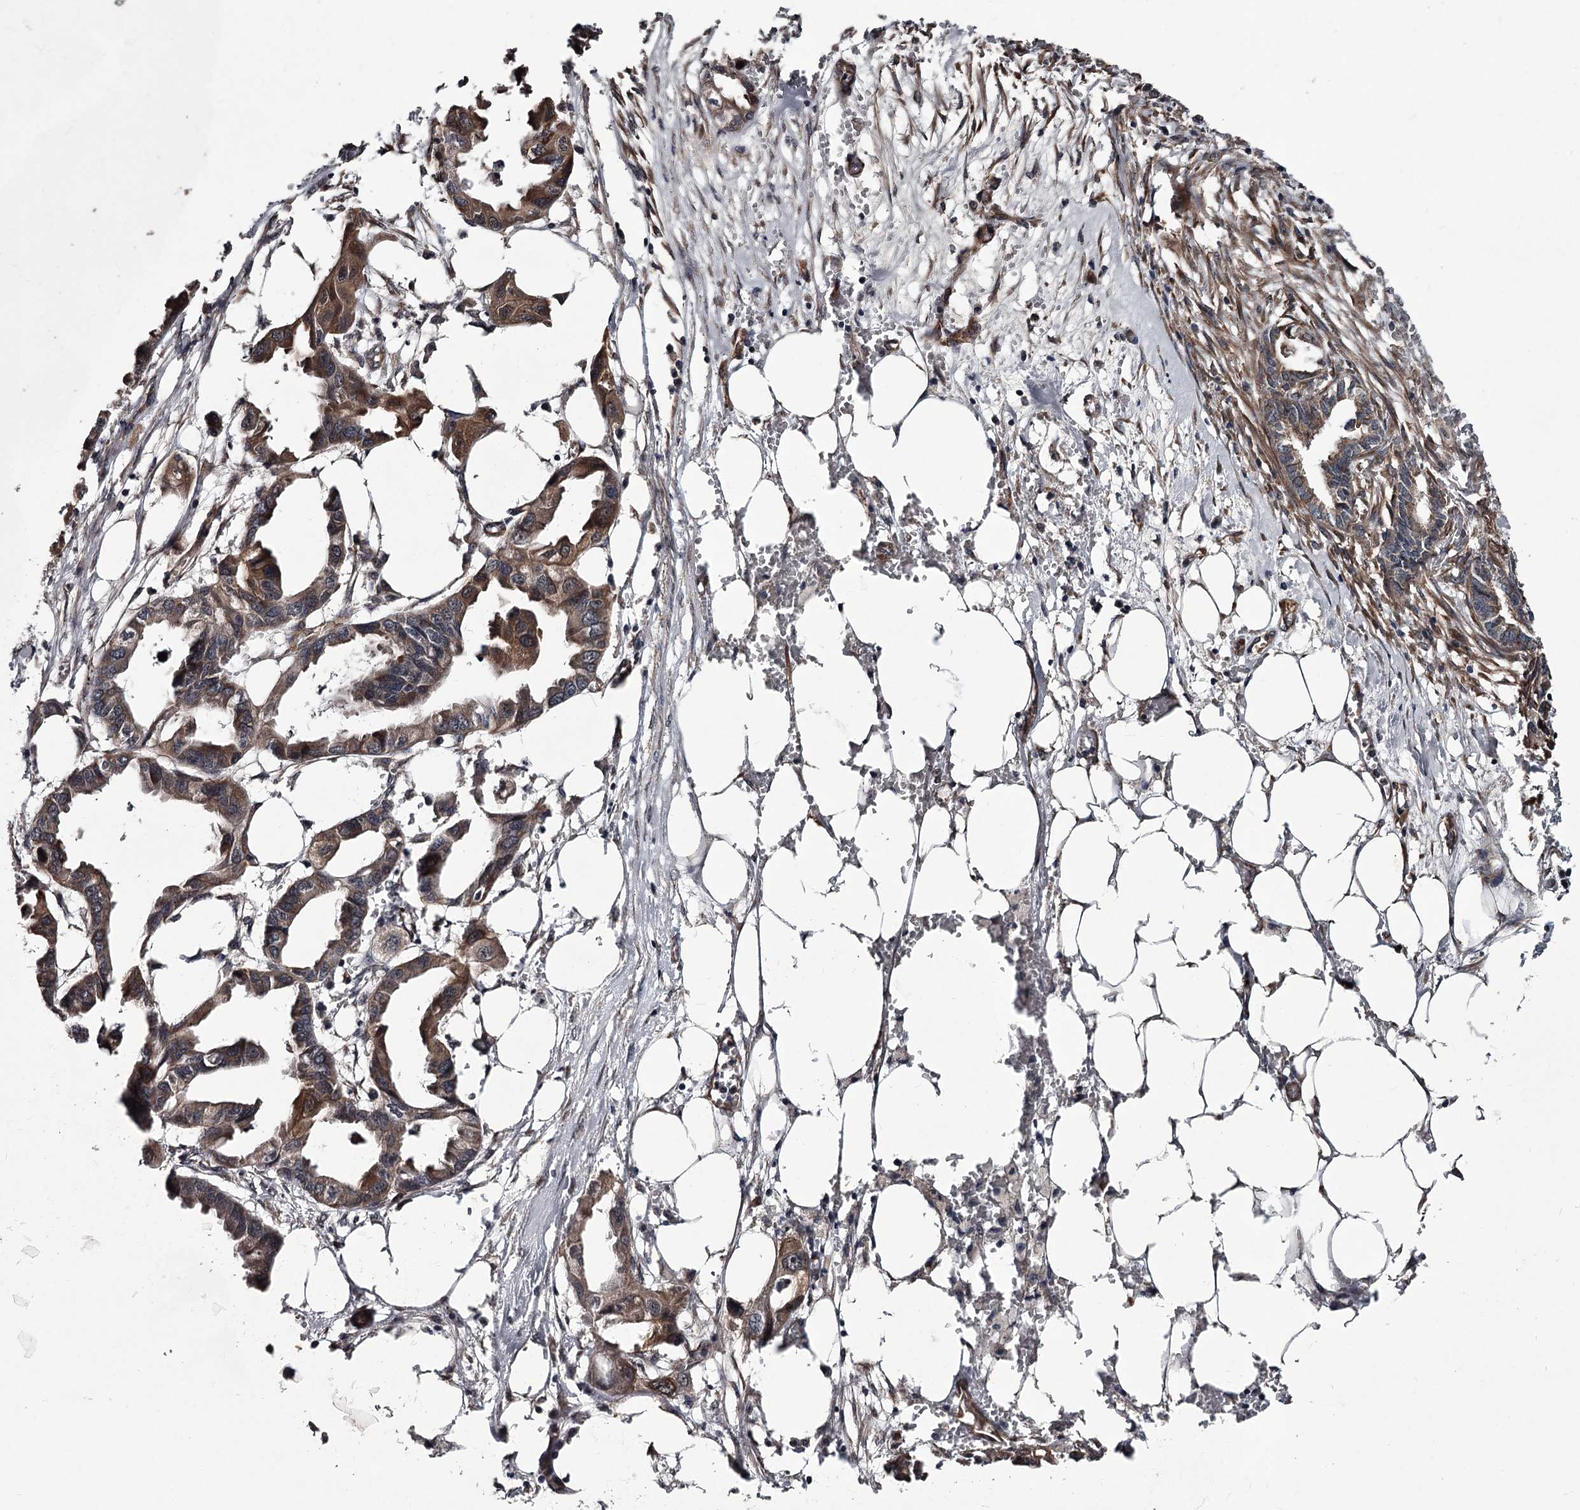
{"staining": {"intensity": "moderate", "quantity": ">75%", "location": "cytoplasmic/membranous"}, "tissue": "endometrial cancer", "cell_type": "Tumor cells", "image_type": "cancer", "snomed": [{"axis": "morphology", "description": "Adenocarcinoma, NOS"}, {"axis": "morphology", "description": "Adenocarcinoma, metastatic, NOS"}, {"axis": "topography", "description": "Adipose tissue"}, {"axis": "topography", "description": "Endometrium"}], "caption": "This photomicrograph shows IHC staining of endometrial cancer (adenocarcinoma), with medium moderate cytoplasmic/membranous expression in about >75% of tumor cells.", "gene": "CDC42EP2", "patient": {"sex": "female", "age": 67}}